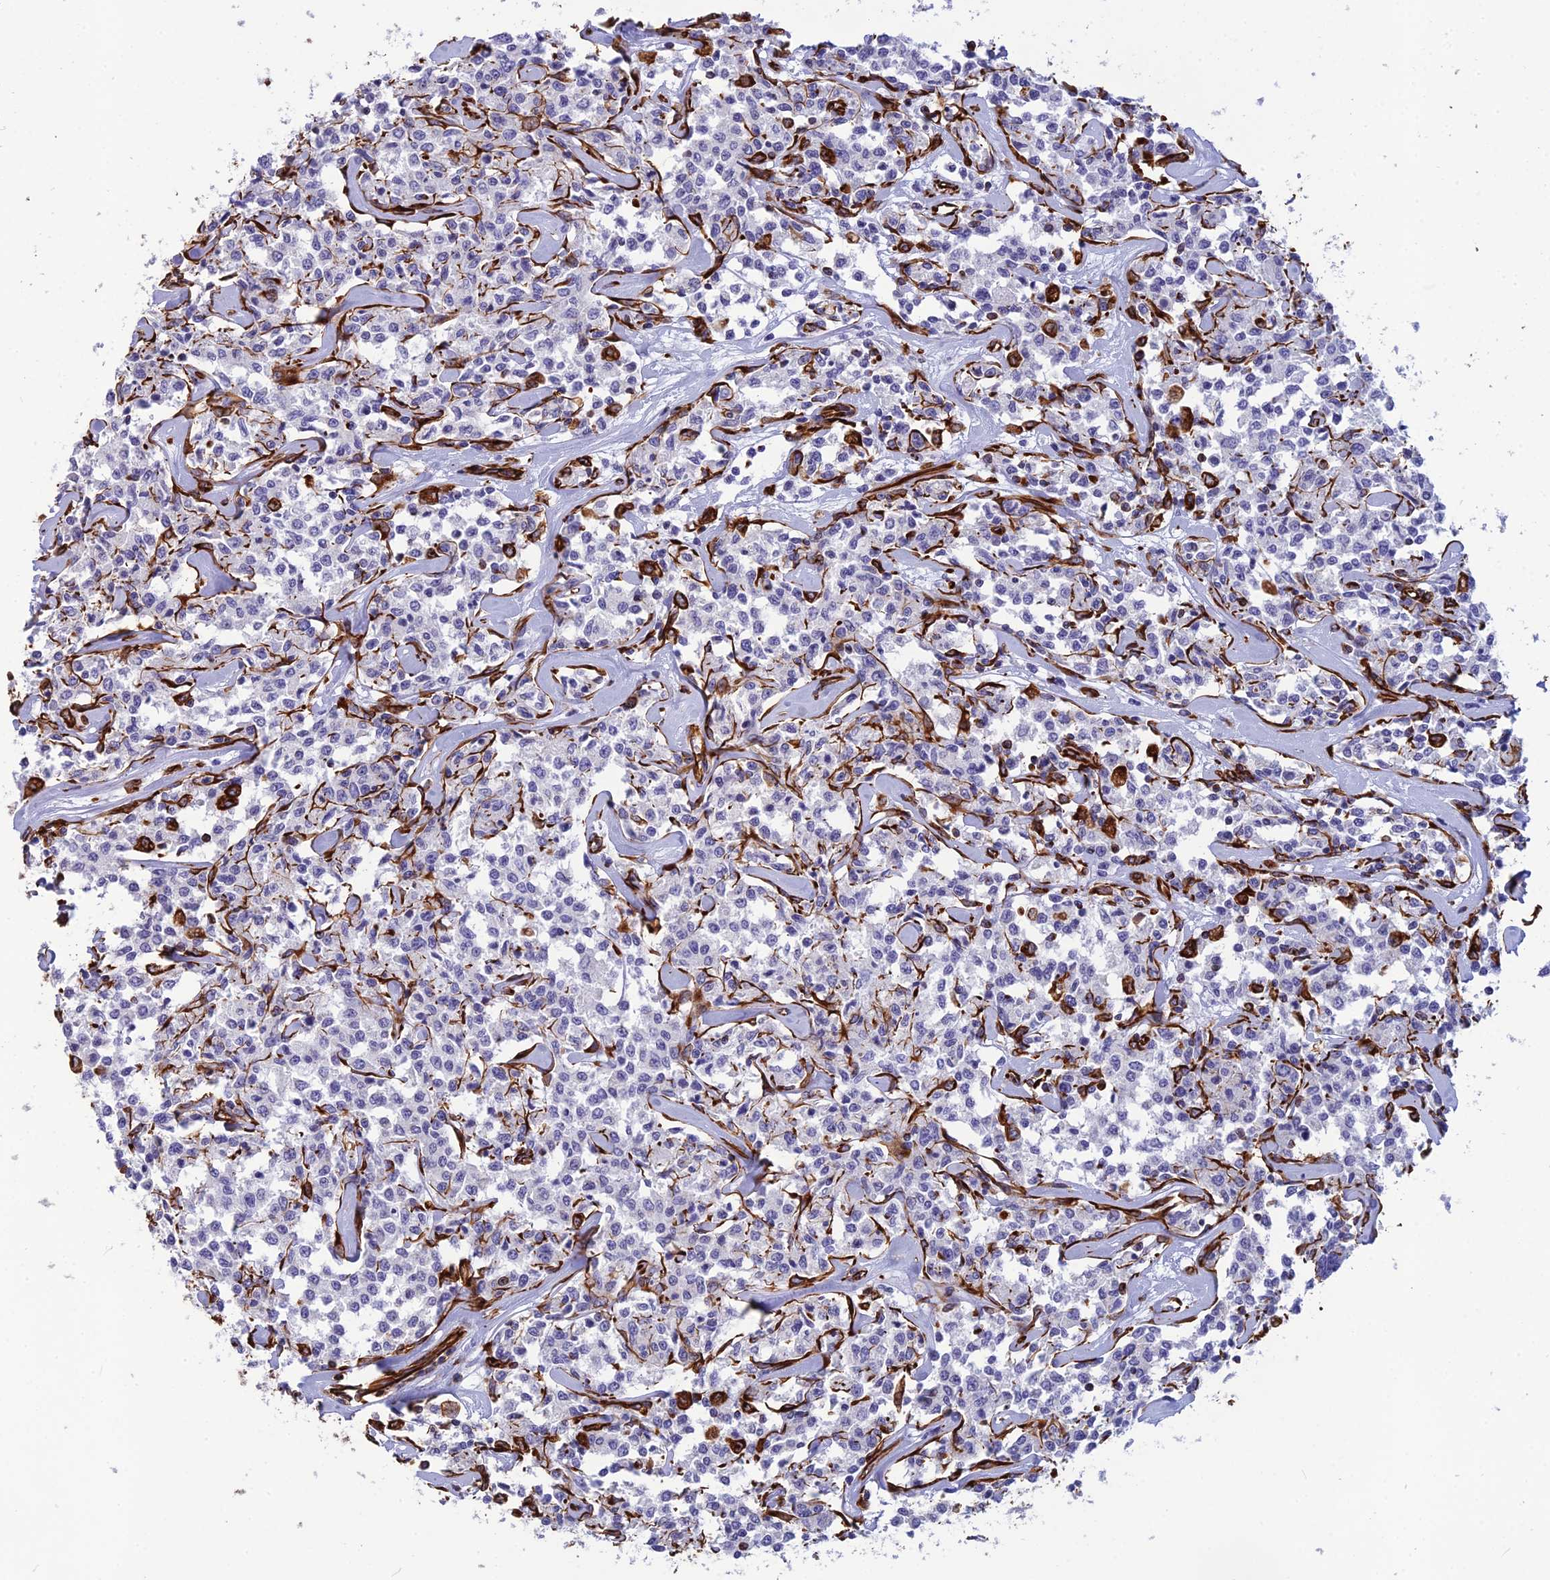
{"staining": {"intensity": "negative", "quantity": "none", "location": "none"}, "tissue": "lymphoma", "cell_type": "Tumor cells", "image_type": "cancer", "snomed": [{"axis": "morphology", "description": "Malignant lymphoma, non-Hodgkin's type, Low grade"}, {"axis": "topography", "description": "Small intestine"}], "caption": "High magnification brightfield microscopy of low-grade malignant lymphoma, non-Hodgkin's type stained with DAB (brown) and counterstained with hematoxylin (blue): tumor cells show no significant staining.", "gene": "FBXL20", "patient": {"sex": "female", "age": 59}}